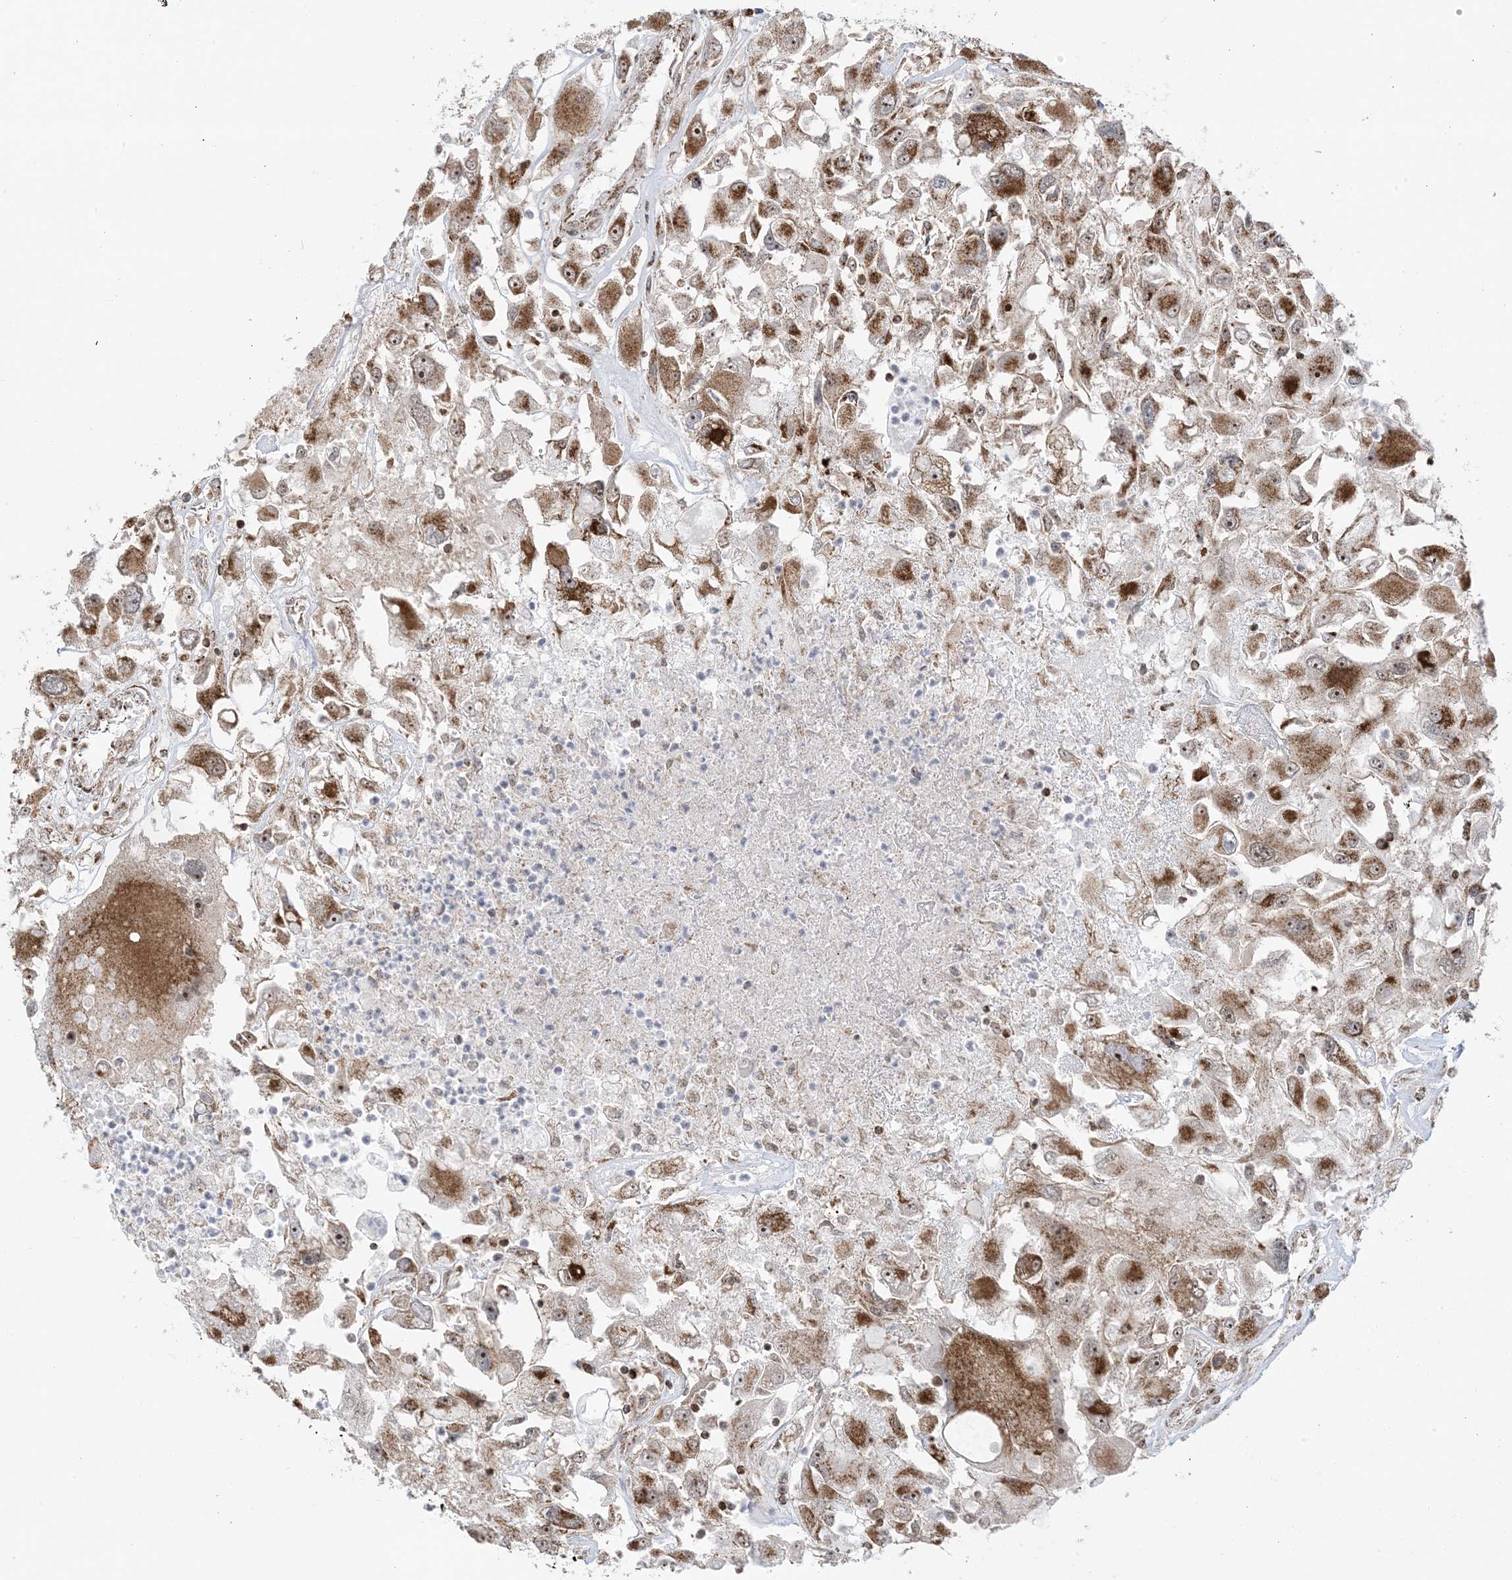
{"staining": {"intensity": "strong", "quantity": ">75%", "location": "cytoplasmic/membranous,nuclear"}, "tissue": "renal cancer", "cell_type": "Tumor cells", "image_type": "cancer", "snomed": [{"axis": "morphology", "description": "Adenocarcinoma, NOS"}, {"axis": "topography", "description": "Kidney"}], "caption": "A brown stain highlights strong cytoplasmic/membranous and nuclear expression of a protein in adenocarcinoma (renal) tumor cells.", "gene": "MAPKBP1", "patient": {"sex": "female", "age": 52}}